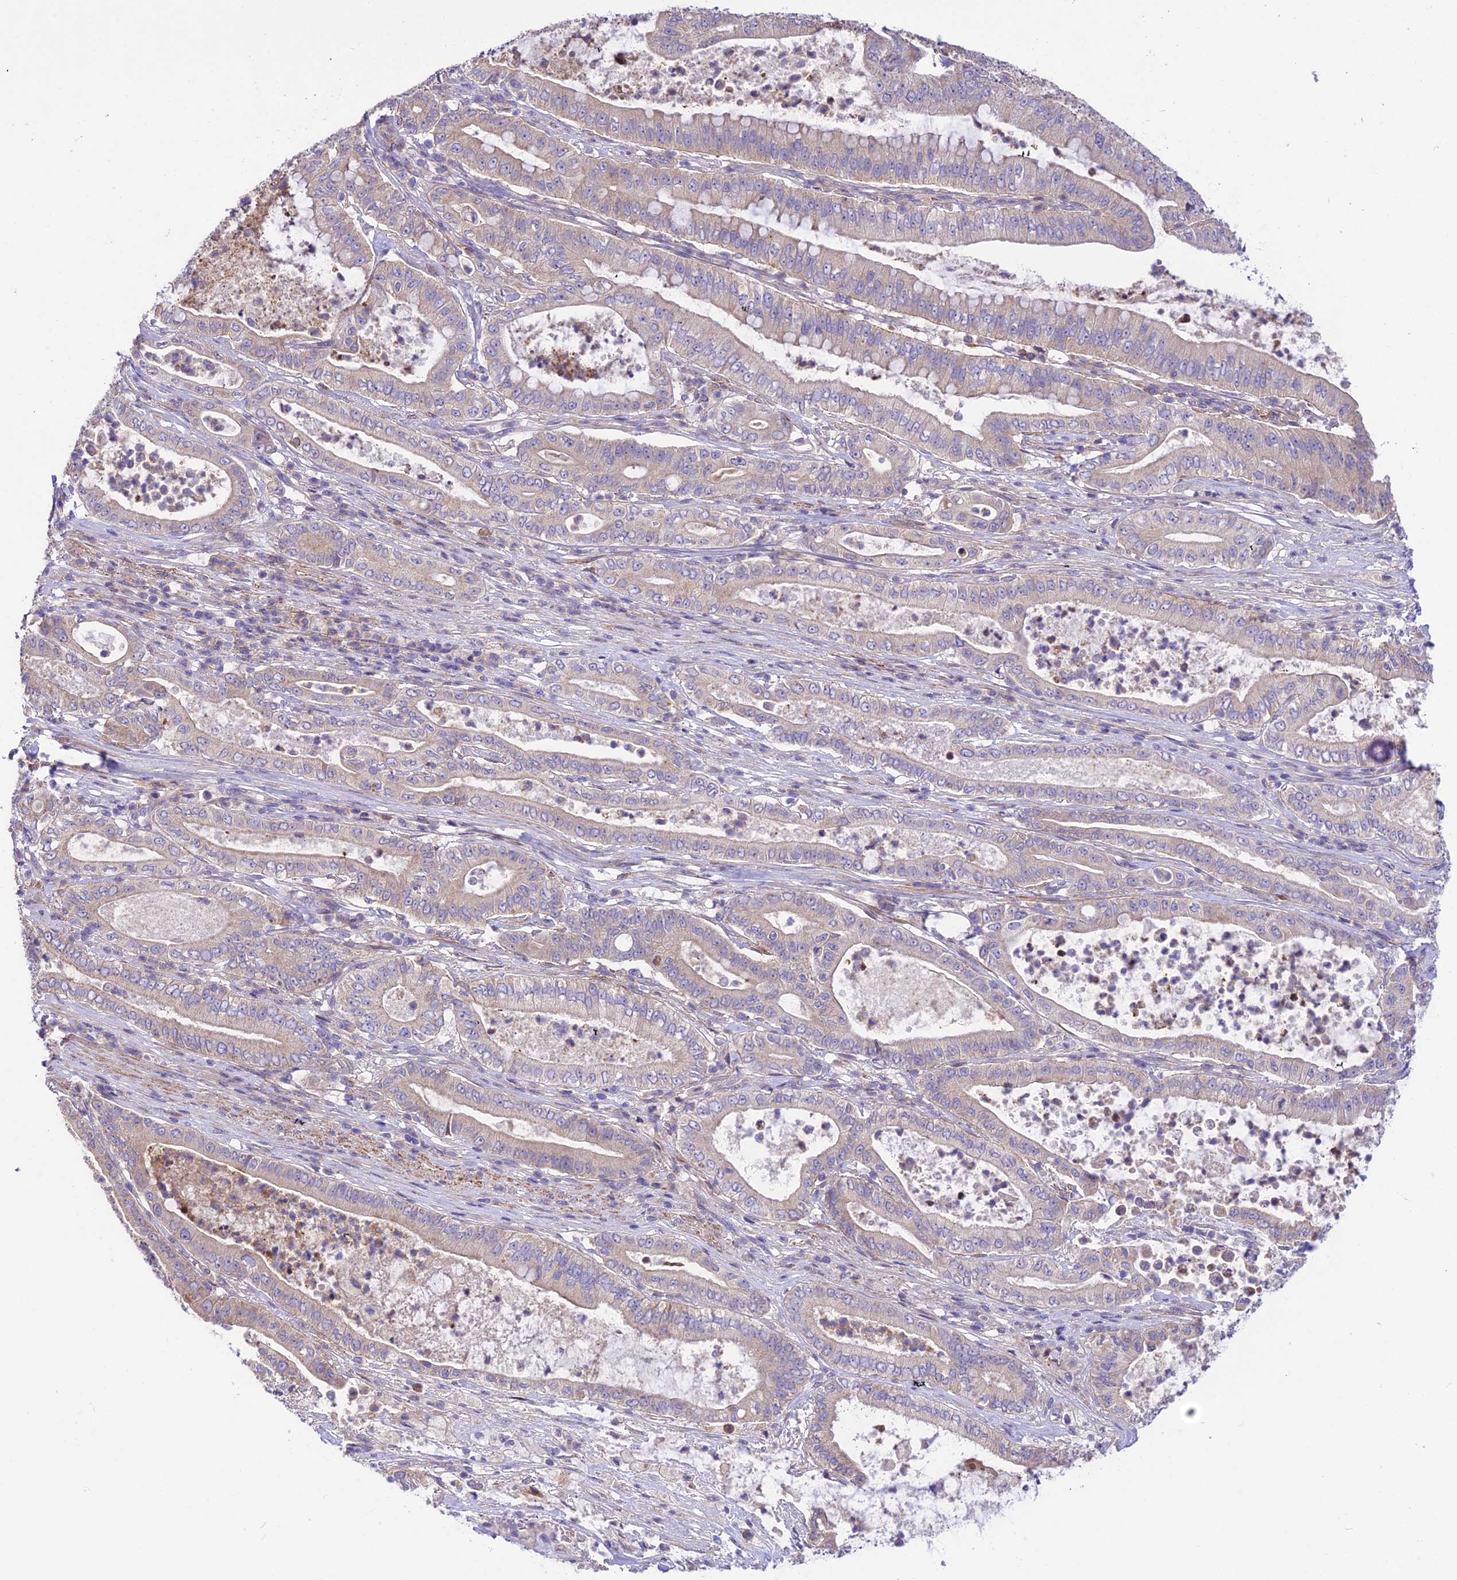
{"staining": {"intensity": "weak", "quantity": ">75%", "location": "cytoplasmic/membranous"}, "tissue": "pancreatic cancer", "cell_type": "Tumor cells", "image_type": "cancer", "snomed": [{"axis": "morphology", "description": "Adenocarcinoma, NOS"}, {"axis": "topography", "description": "Pancreas"}], "caption": "Weak cytoplasmic/membranous expression for a protein is identified in about >75% of tumor cells of pancreatic cancer (adenocarcinoma) using immunohistochemistry (IHC).", "gene": "TRIM43B", "patient": {"sex": "male", "age": 71}}